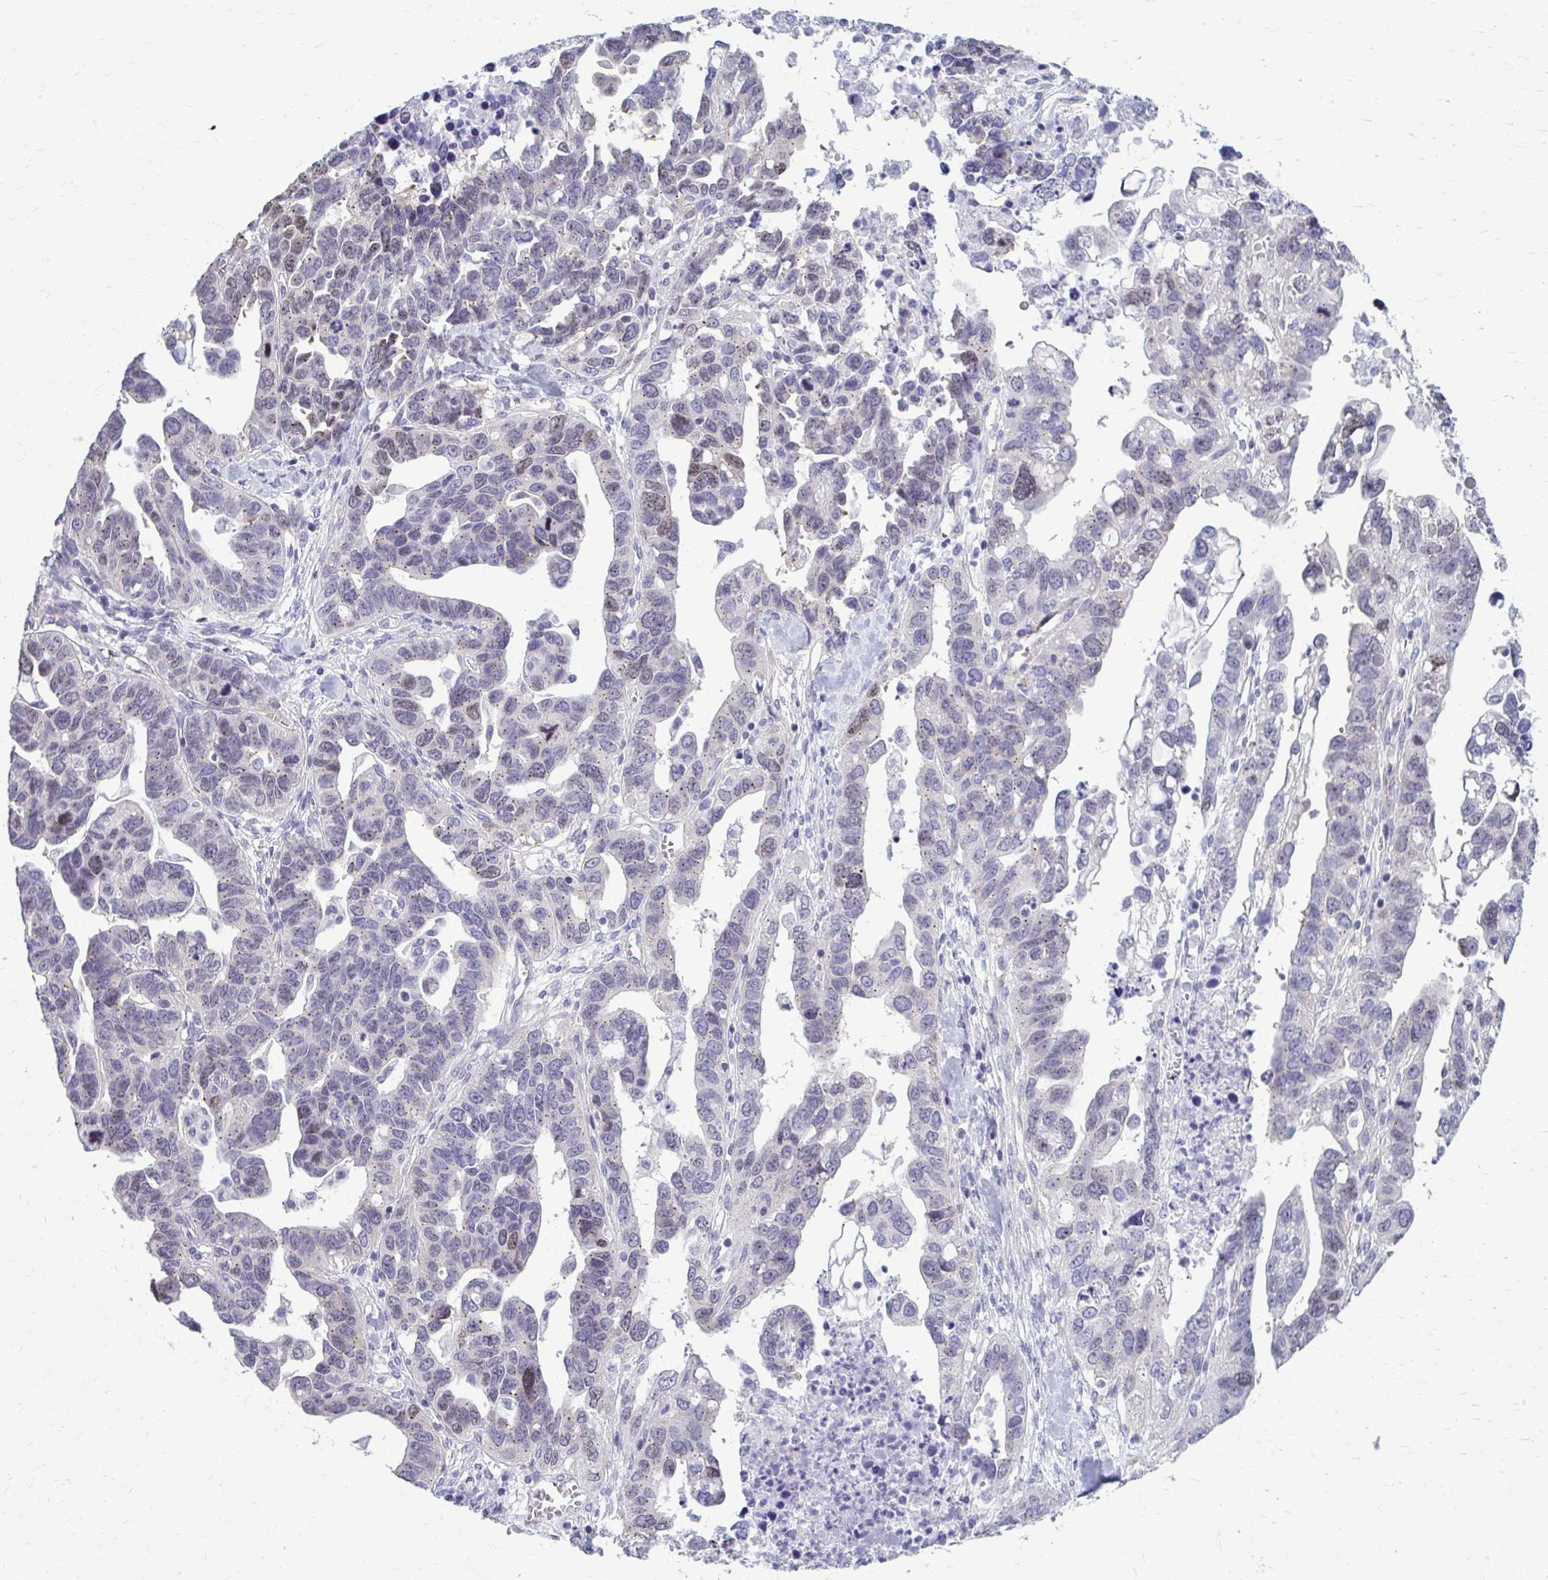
{"staining": {"intensity": "weak", "quantity": "<25%", "location": "nuclear"}, "tissue": "ovarian cancer", "cell_type": "Tumor cells", "image_type": "cancer", "snomed": [{"axis": "morphology", "description": "Cystadenocarcinoma, serous, NOS"}, {"axis": "topography", "description": "Ovary"}], "caption": "This histopathology image is of serous cystadenocarcinoma (ovarian) stained with immunohistochemistry to label a protein in brown with the nuclei are counter-stained blue. There is no expression in tumor cells. Nuclei are stained in blue.", "gene": "DEPP1", "patient": {"sex": "female", "age": 69}}